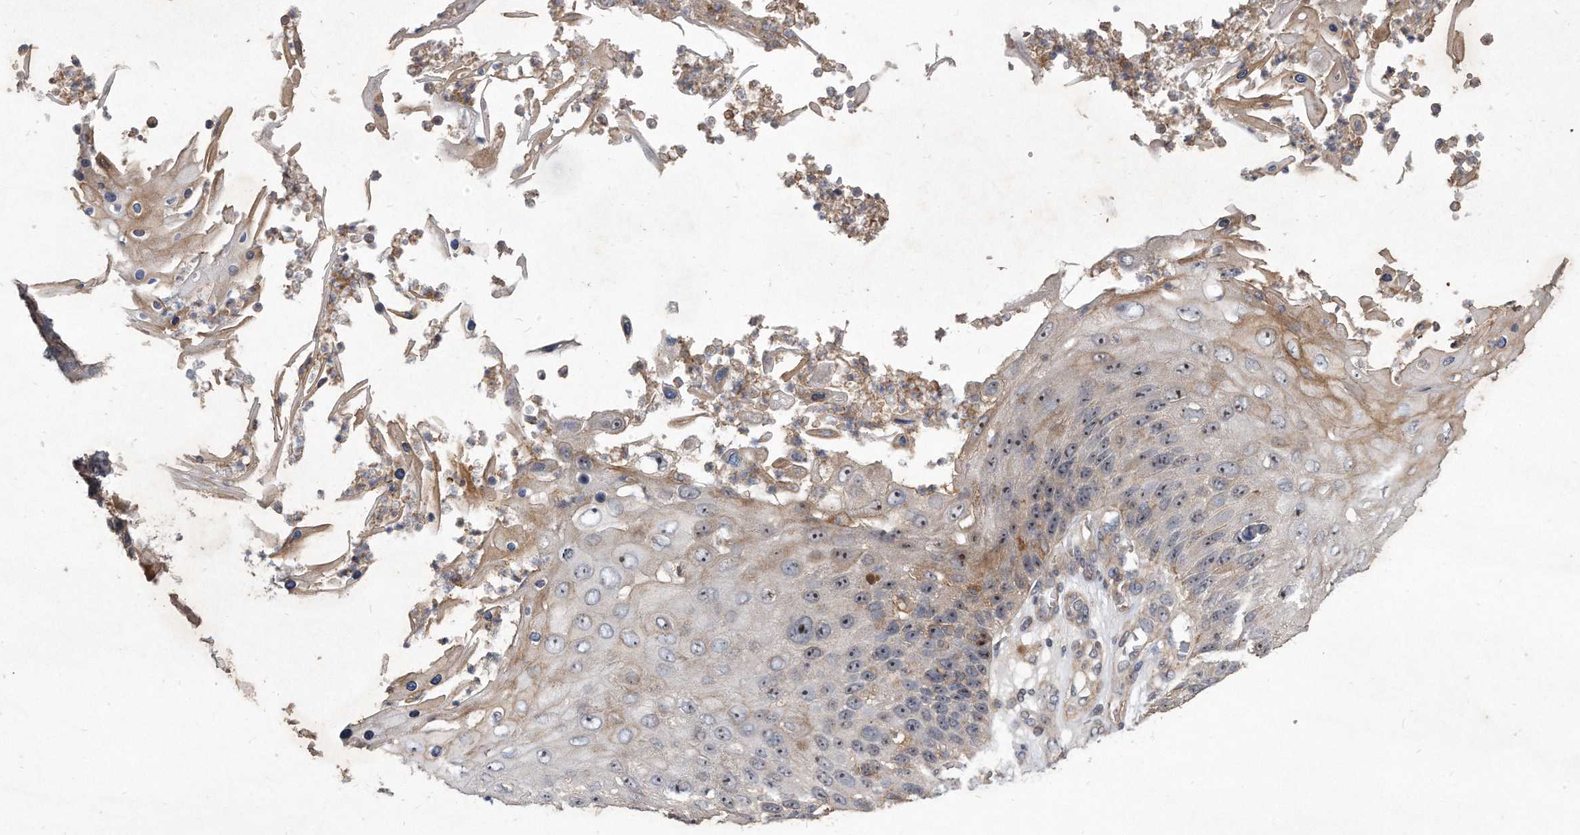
{"staining": {"intensity": "moderate", "quantity": ">75%", "location": "nuclear"}, "tissue": "skin cancer", "cell_type": "Tumor cells", "image_type": "cancer", "snomed": [{"axis": "morphology", "description": "Squamous cell carcinoma, NOS"}, {"axis": "topography", "description": "Skin"}], "caption": "A high-resolution micrograph shows IHC staining of skin cancer (squamous cell carcinoma), which reveals moderate nuclear positivity in approximately >75% of tumor cells.", "gene": "PGBD2", "patient": {"sex": "female", "age": 88}}